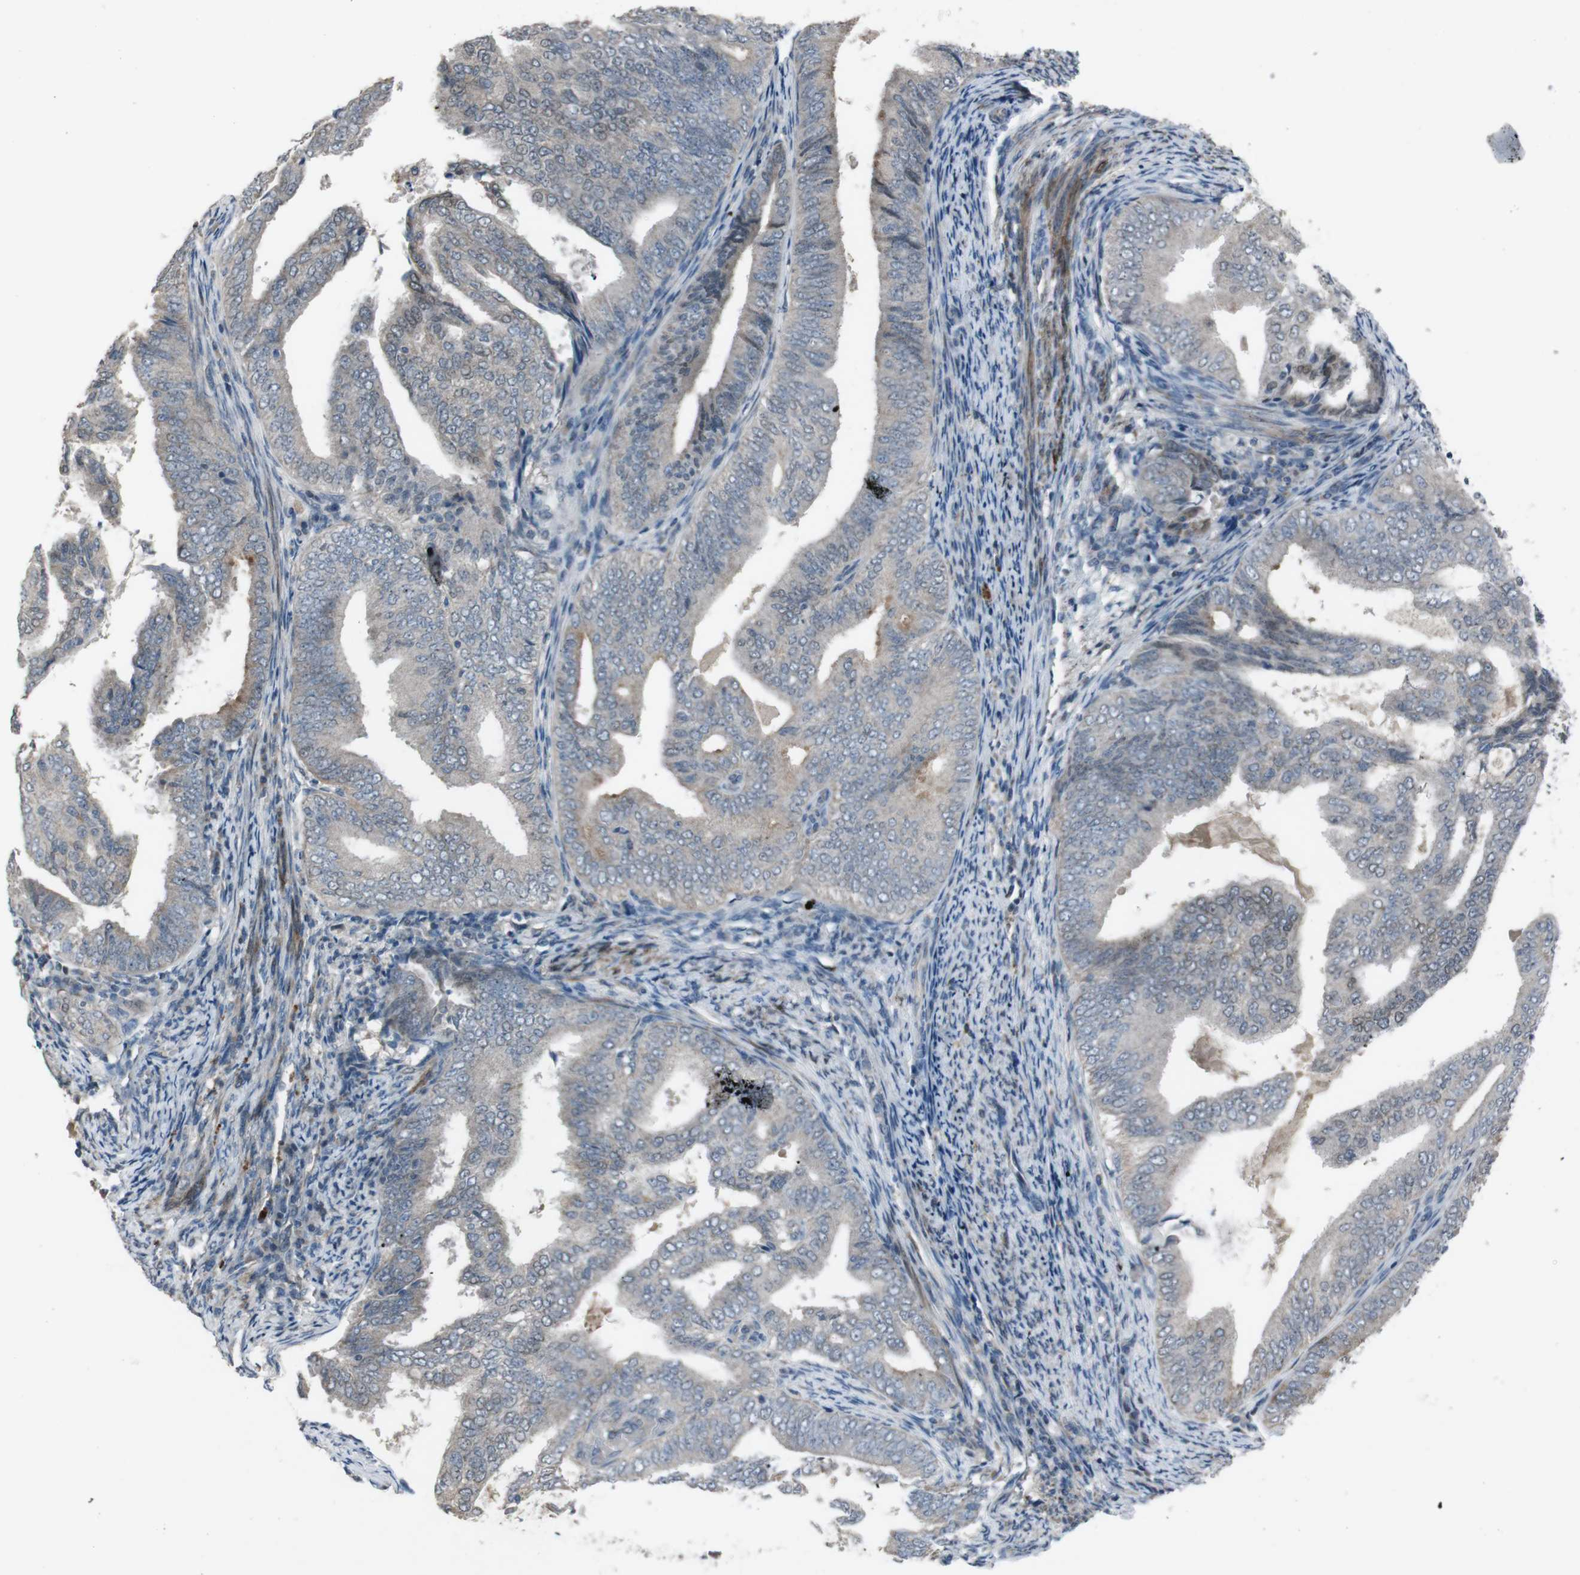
{"staining": {"intensity": "moderate", "quantity": "25%-75%", "location": "cytoplasmic/membranous,nuclear"}, "tissue": "endometrial cancer", "cell_type": "Tumor cells", "image_type": "cancer", "snomed": [{"axis": "morphology", "description": "Adenocarcinoma, NOS"}, {"axis": "topography", "description": "Endometrium"}], "caption": "Moderate cytoplasmic/membranous and nuclear protein expression is appreciated in approximately 25%-75% of tumor cells in endometrial cancer (adenocarcinoma).", "gene": "EFNA5", "patient": {"sex": "female", "age": 58}}